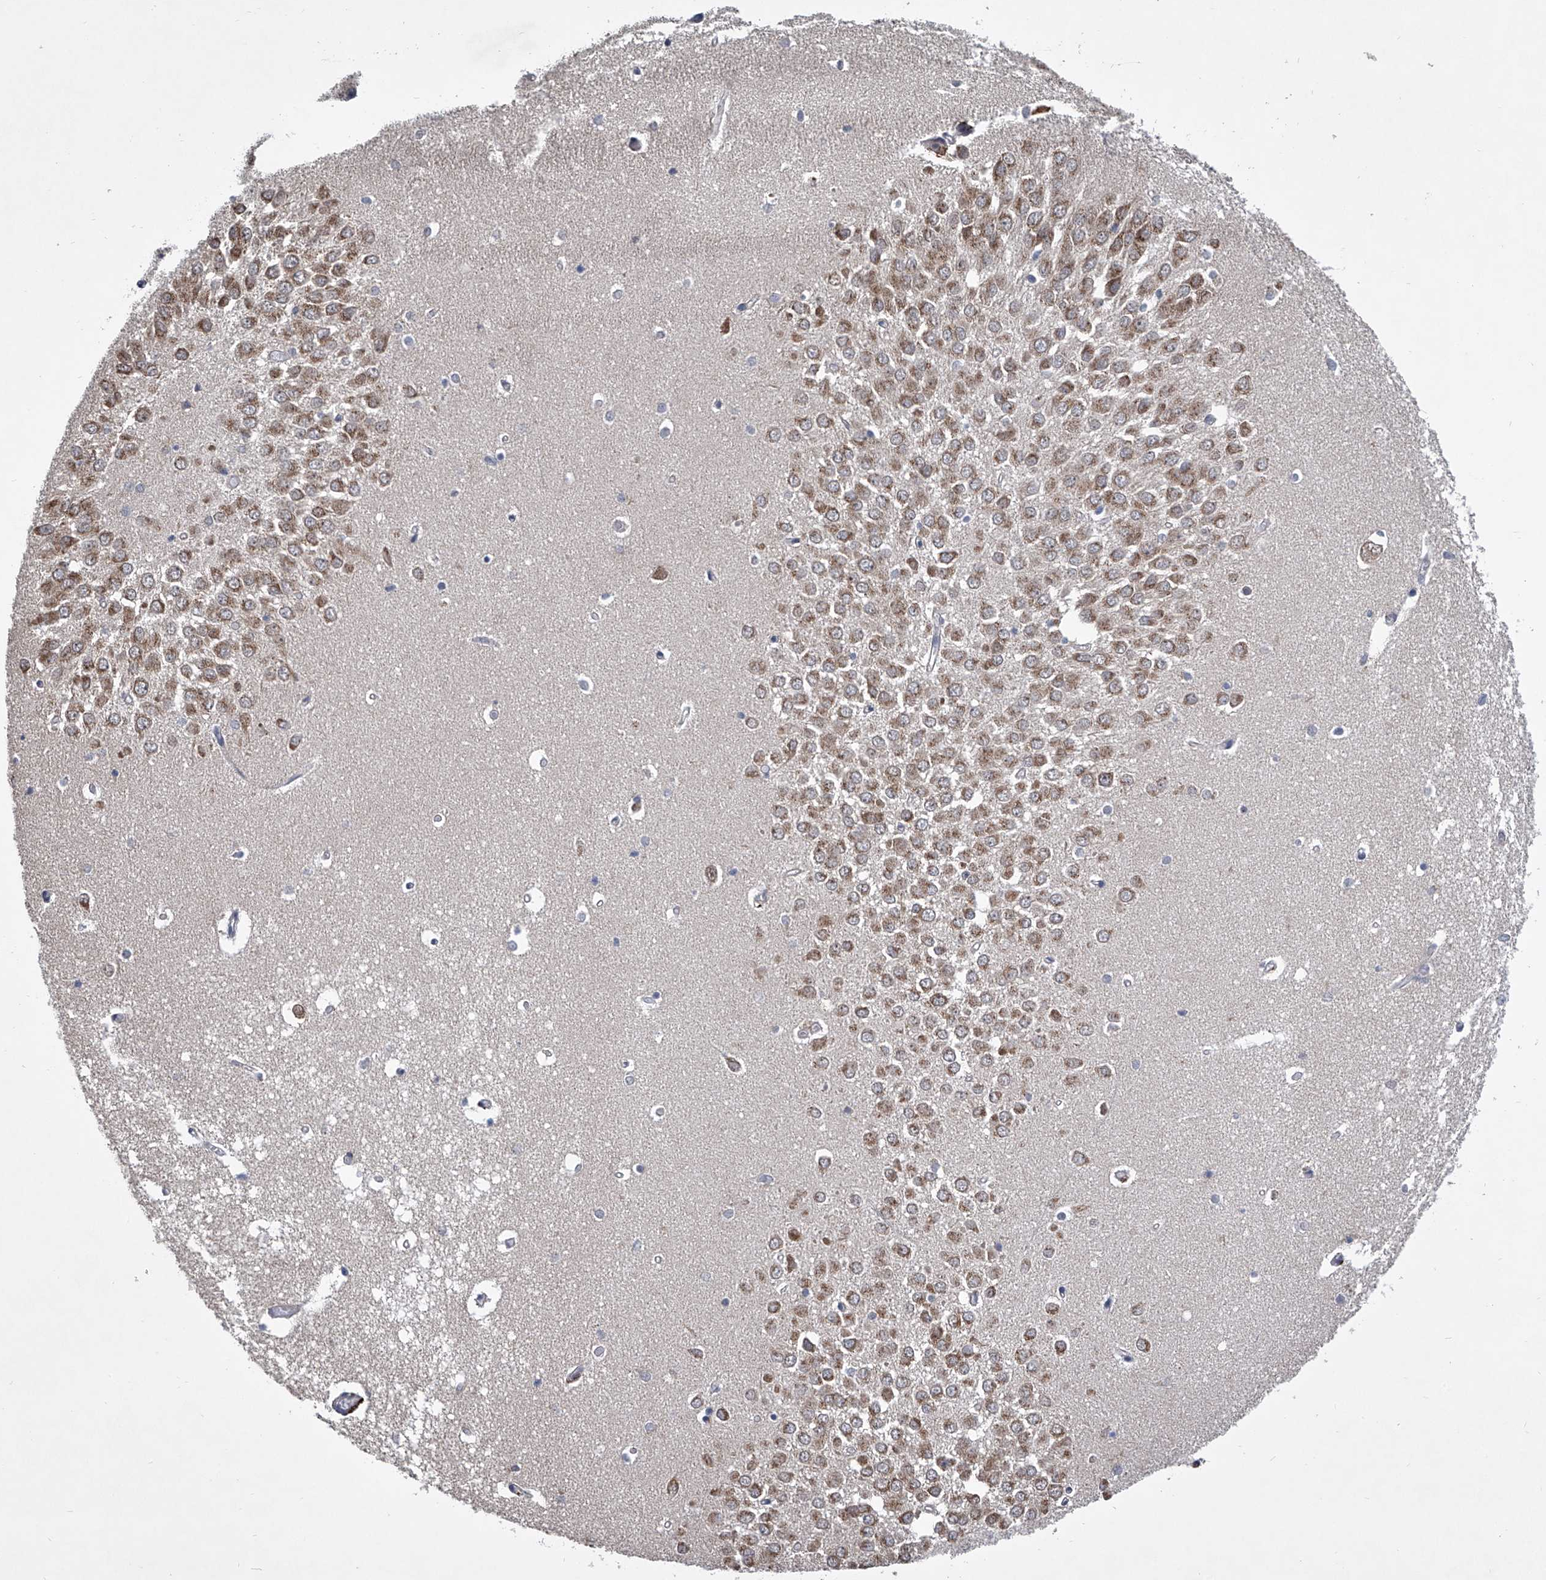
{"staining": {"intensity": "negative", "quantity": "none", "location": "none"}, "tissue": "hippocampus", "cell_type": "Glial cells", "image_type": "normal", "snomed": [{"axis": "morphology", "description": "Normal tissue, NOS"}, {"axis": "topography", "description": "Hippocampus"}], "caption": "The micrograph shows no significant expression in glial cells of hippocampus.", "gene": "TRIM8", "patient": {"sex": "male", "age": 70}}